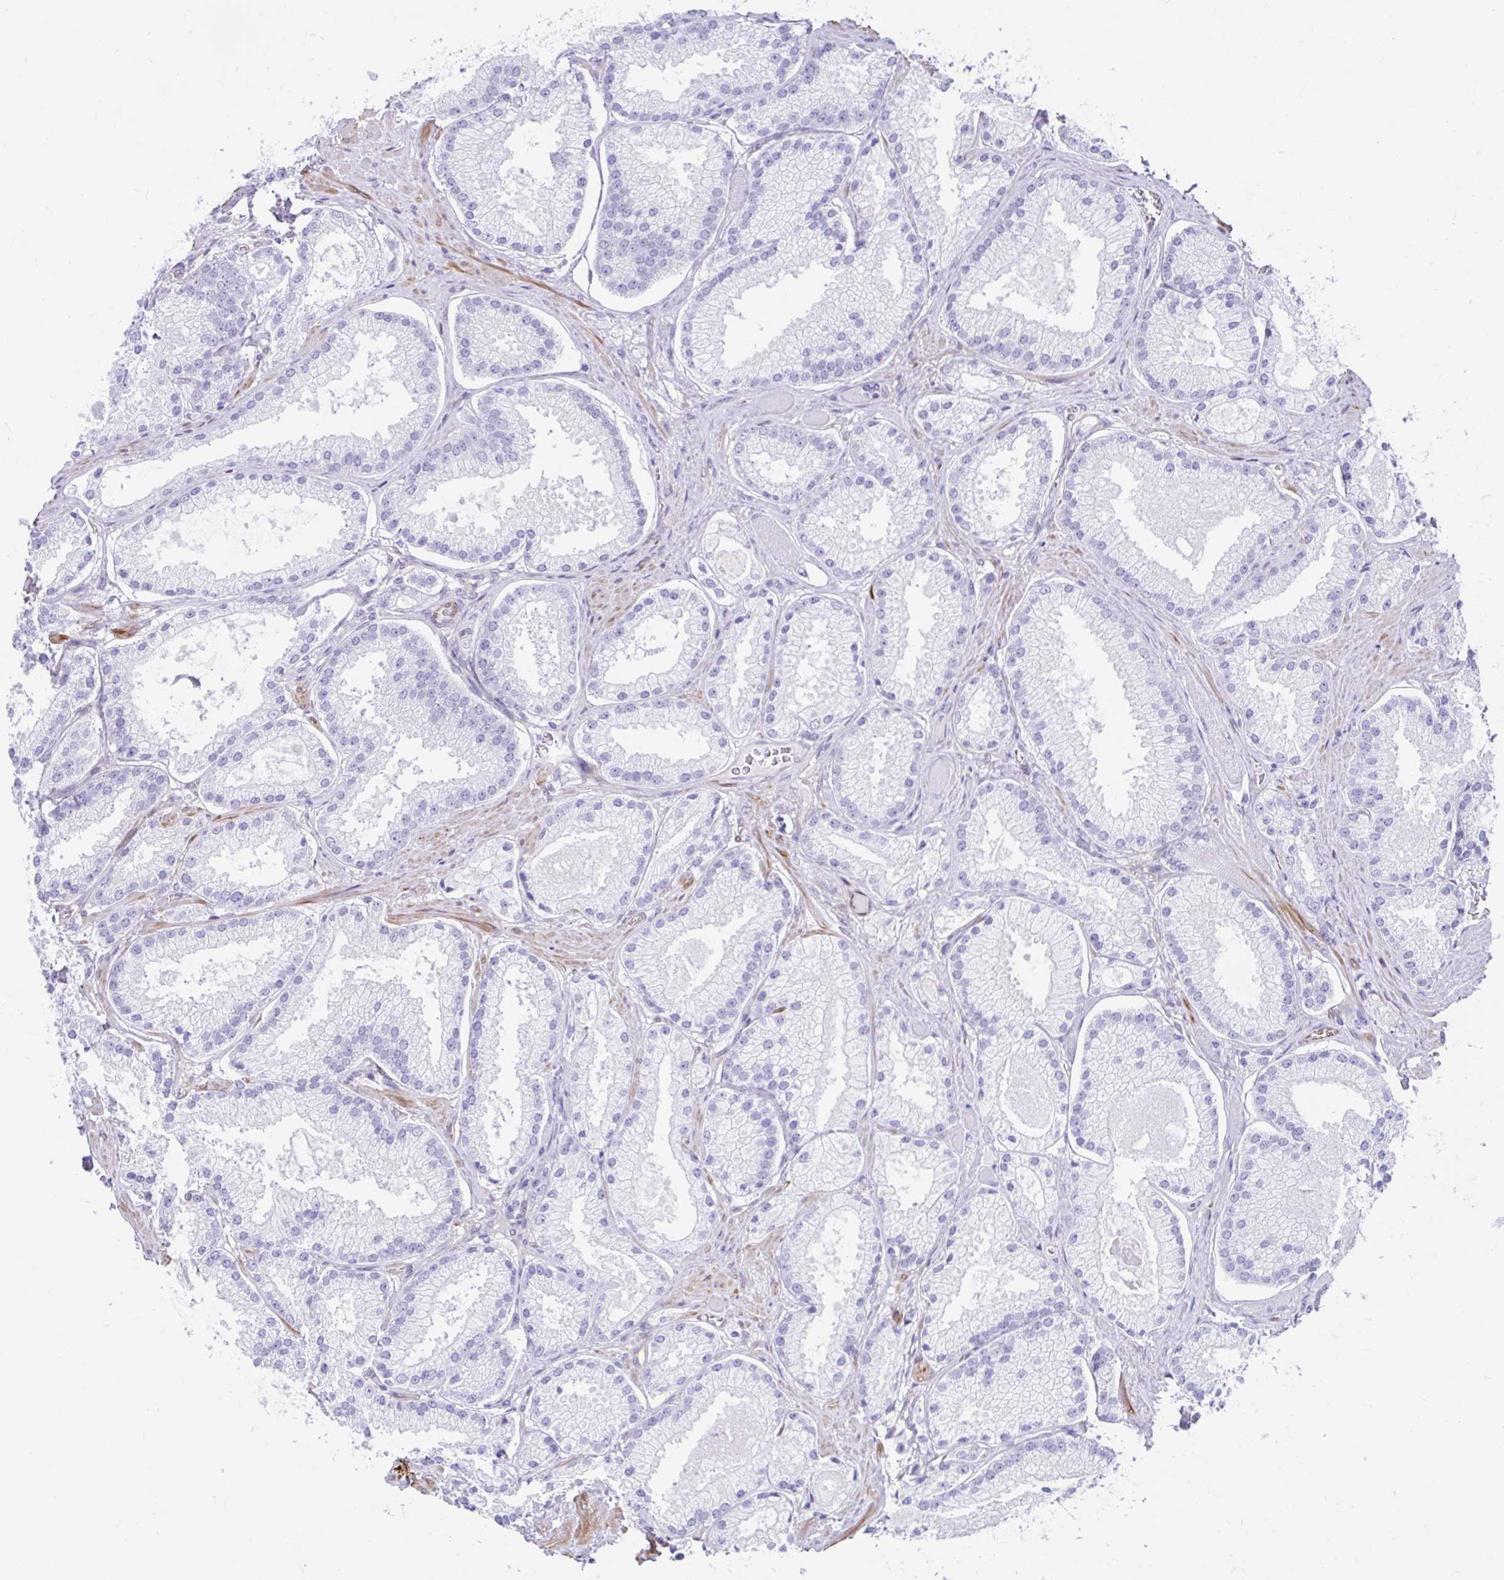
{"staining": {"intensity": "negative", "quantity": "none", "location": "none"}, "tissue": "prostate cancer", "cell_type": "Tumor cells", "image_type": "cancer", "snomed": [{"axis": "morphology", "description": "Adenocarcinoma, High grade"}, {"axis": "topography", "description": "Prostate"}], "caption": "Tumor cells are negative for protein expression in human adenocarcinoma (high-grade) (prostate).", "gene": "FAM107A", "patient": {"sex": "male", "age": 68}}